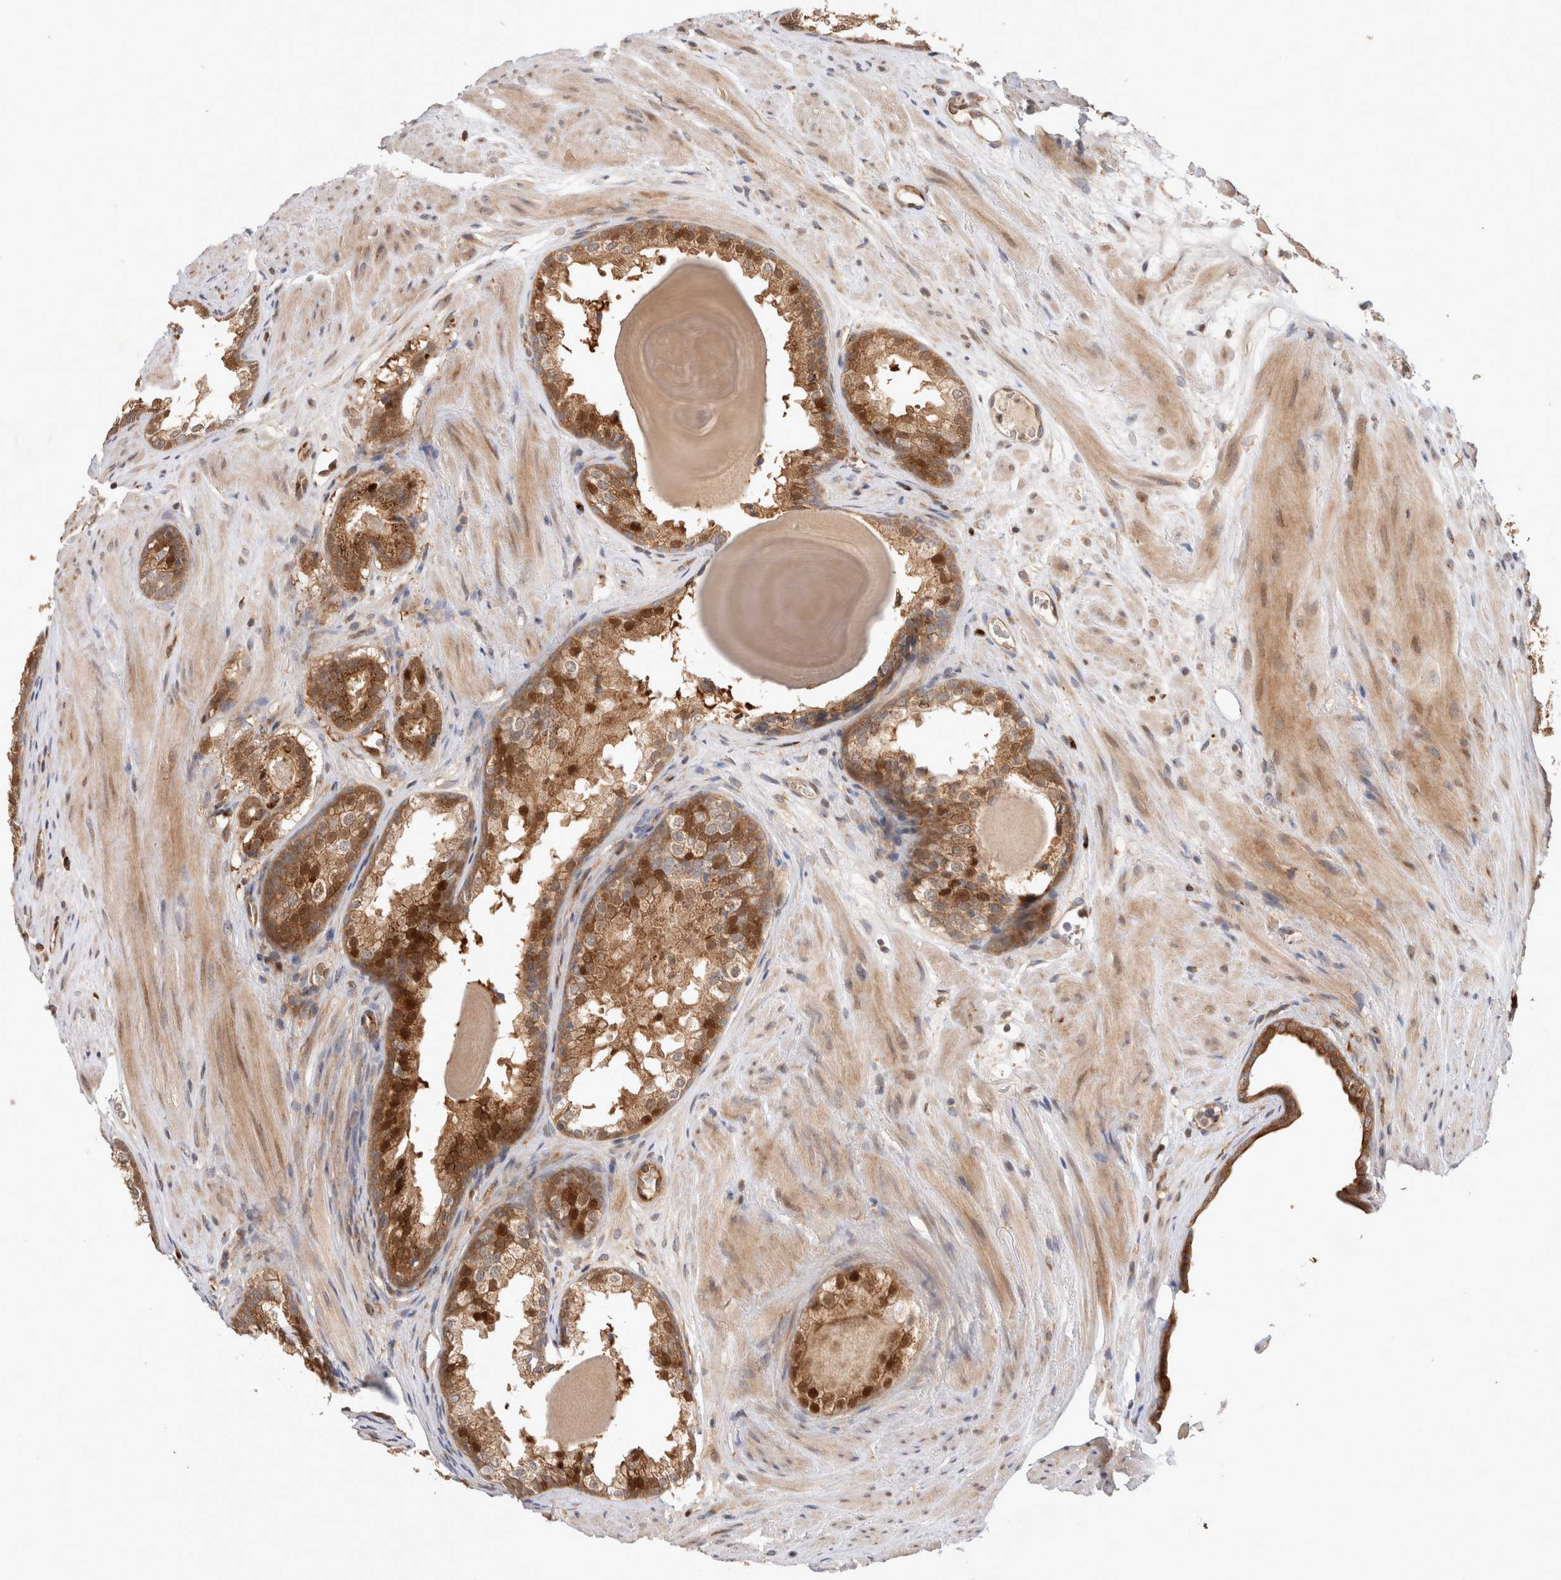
{"staining": {"intensity": "moderate", "quantity": ">75%", "location": "cytoplasmic/membranous,nuclear"}, "tissue": "prostate cancer", "cell_type": "Tumor cells", "image_type": "cancer", "snomed": [{"axis": "morphology", "description": "Adenocarcinoma, Low grade"}, {"axis": "topography", "description": "Prostate"}], "caption": "The image displays a brown stain indicating the presence of a protein in the cytoplasmic/membranous and nuclear of tumor cells in prostate cancer.", "gene": "OTUD6B", "patient": {"sex": "male", "age": 69}}